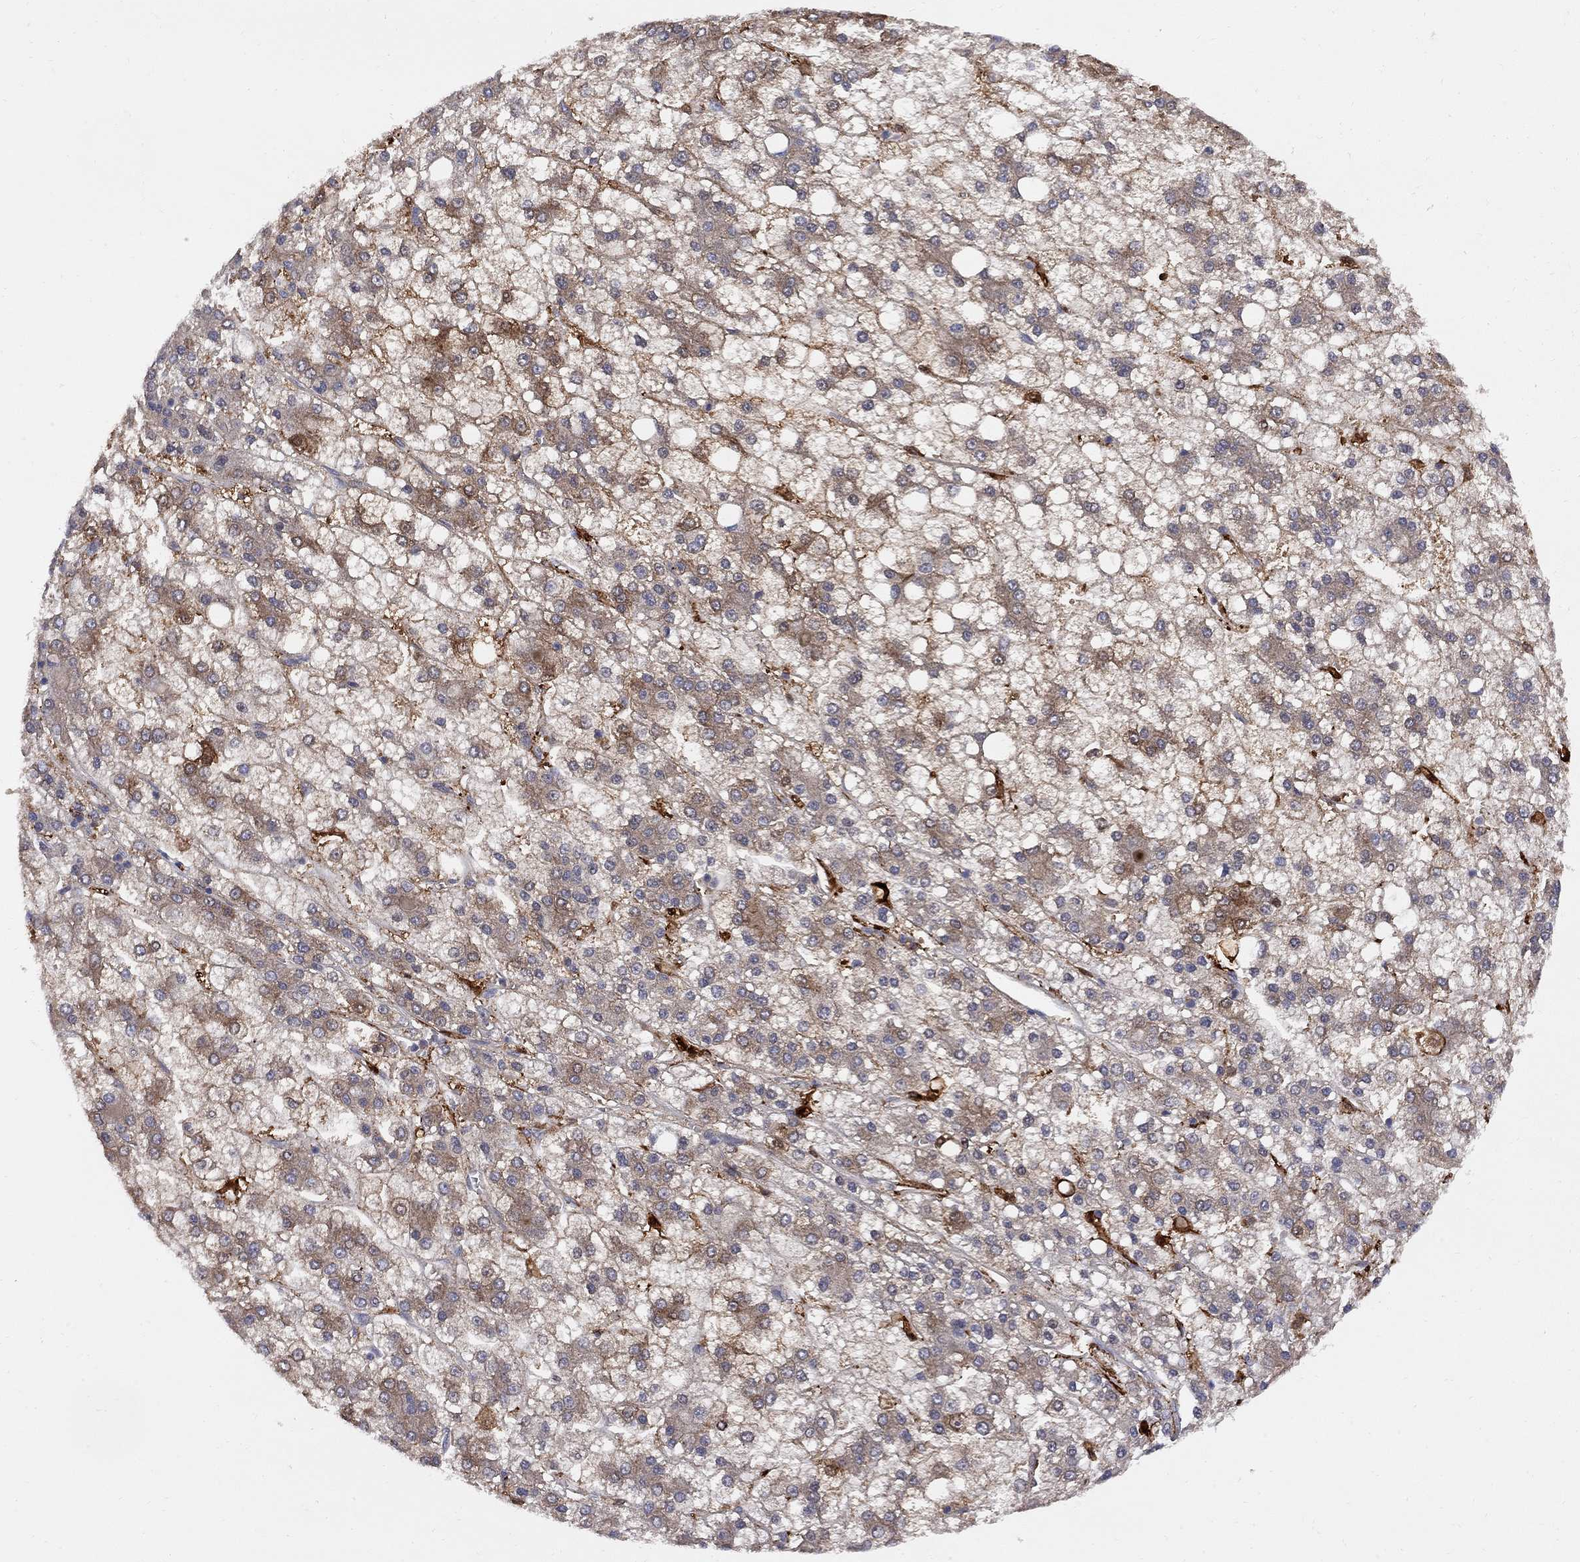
{"staining": {"intensity": "strong", "quantity": "<25%", "location": "cytoplasmic/membranous"}, "tissue": "liver cancer", "cell_type": "Tumor cells", "image_type": "cancer", "snomed": [{"axis": "morphology", "description": "Carcinoma, Hepatocellular, NOS"}, {"axis": "topography", "description": "Liver"}], "caption": "The histopathology image reveals staining of hepatocellular carcinoma (liver), revealing strong cytoplasmic/membranous protein staining (brown color) within tumor cells.", "gene": "MTHFR", "patient": {"sex": "male", "age": 73}}